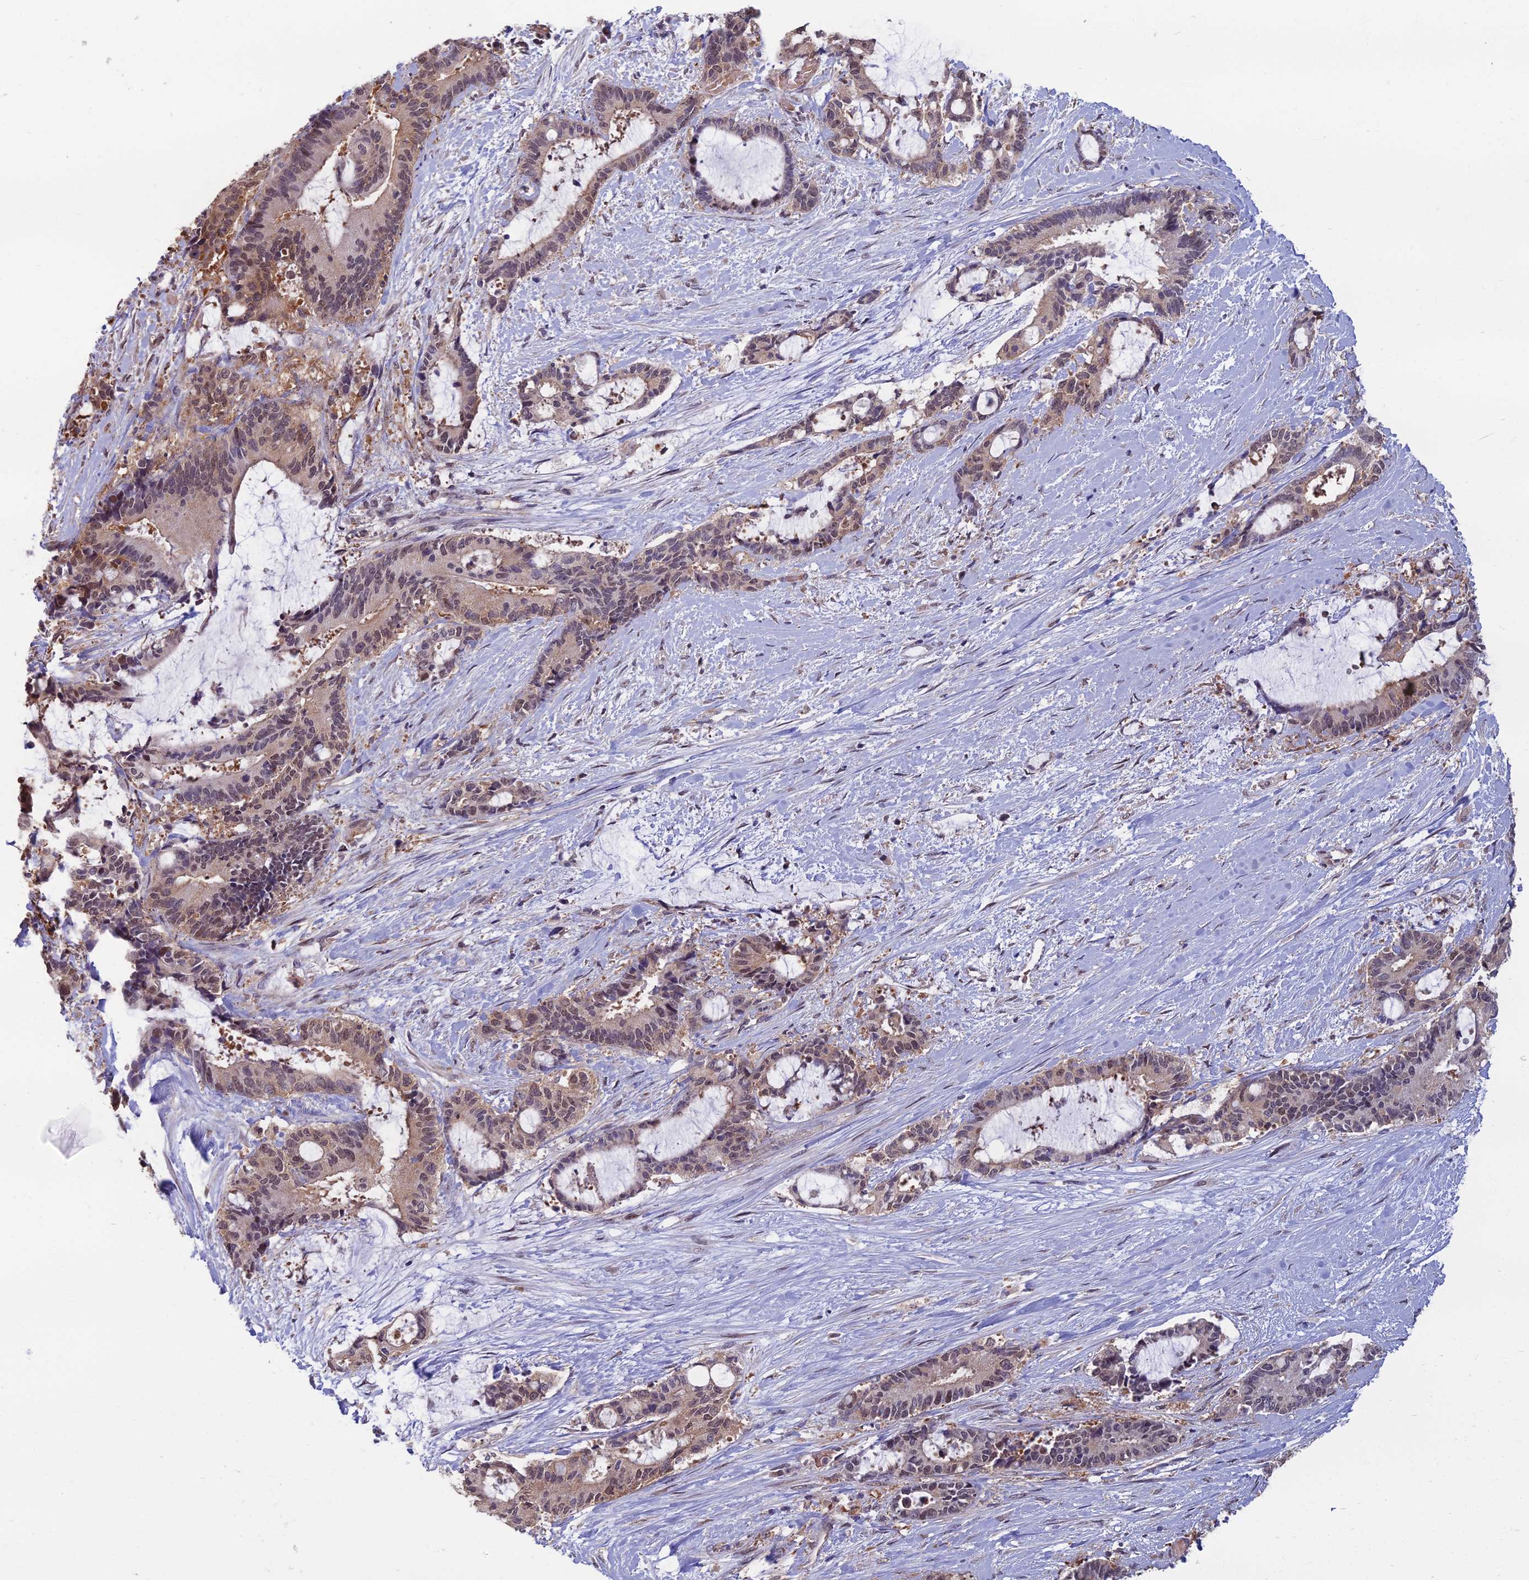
{"staining": {"intensity": "moderate", "quantity": "<25%", "location": "cytoplasmic/membranous,nuclear"}, "tissue": "liver cancer", "cell_type": "Tumor cells", "image_type": "cancer", "snomed": [{"axis": "morphology", "description": "Normal tissue, NOS"}, {"axis": "morphology", "description": "Cholangiocarcinoma"}, {"axis": "topography", "description": "Liver"}, {"axis": "topography", "description": "Peripheral nerve tissue"}], "caption": "A micrograph of human liver cholangiocarcinoma stained for a protein exhibits moderate cytoplasmic/membranous and nuclear brown staining in tumor cells. (DAB IHC with brightfield microscopy, high magnification).", "gene": "NR4A3", "patient": {"sex": "female", "age": 73}}